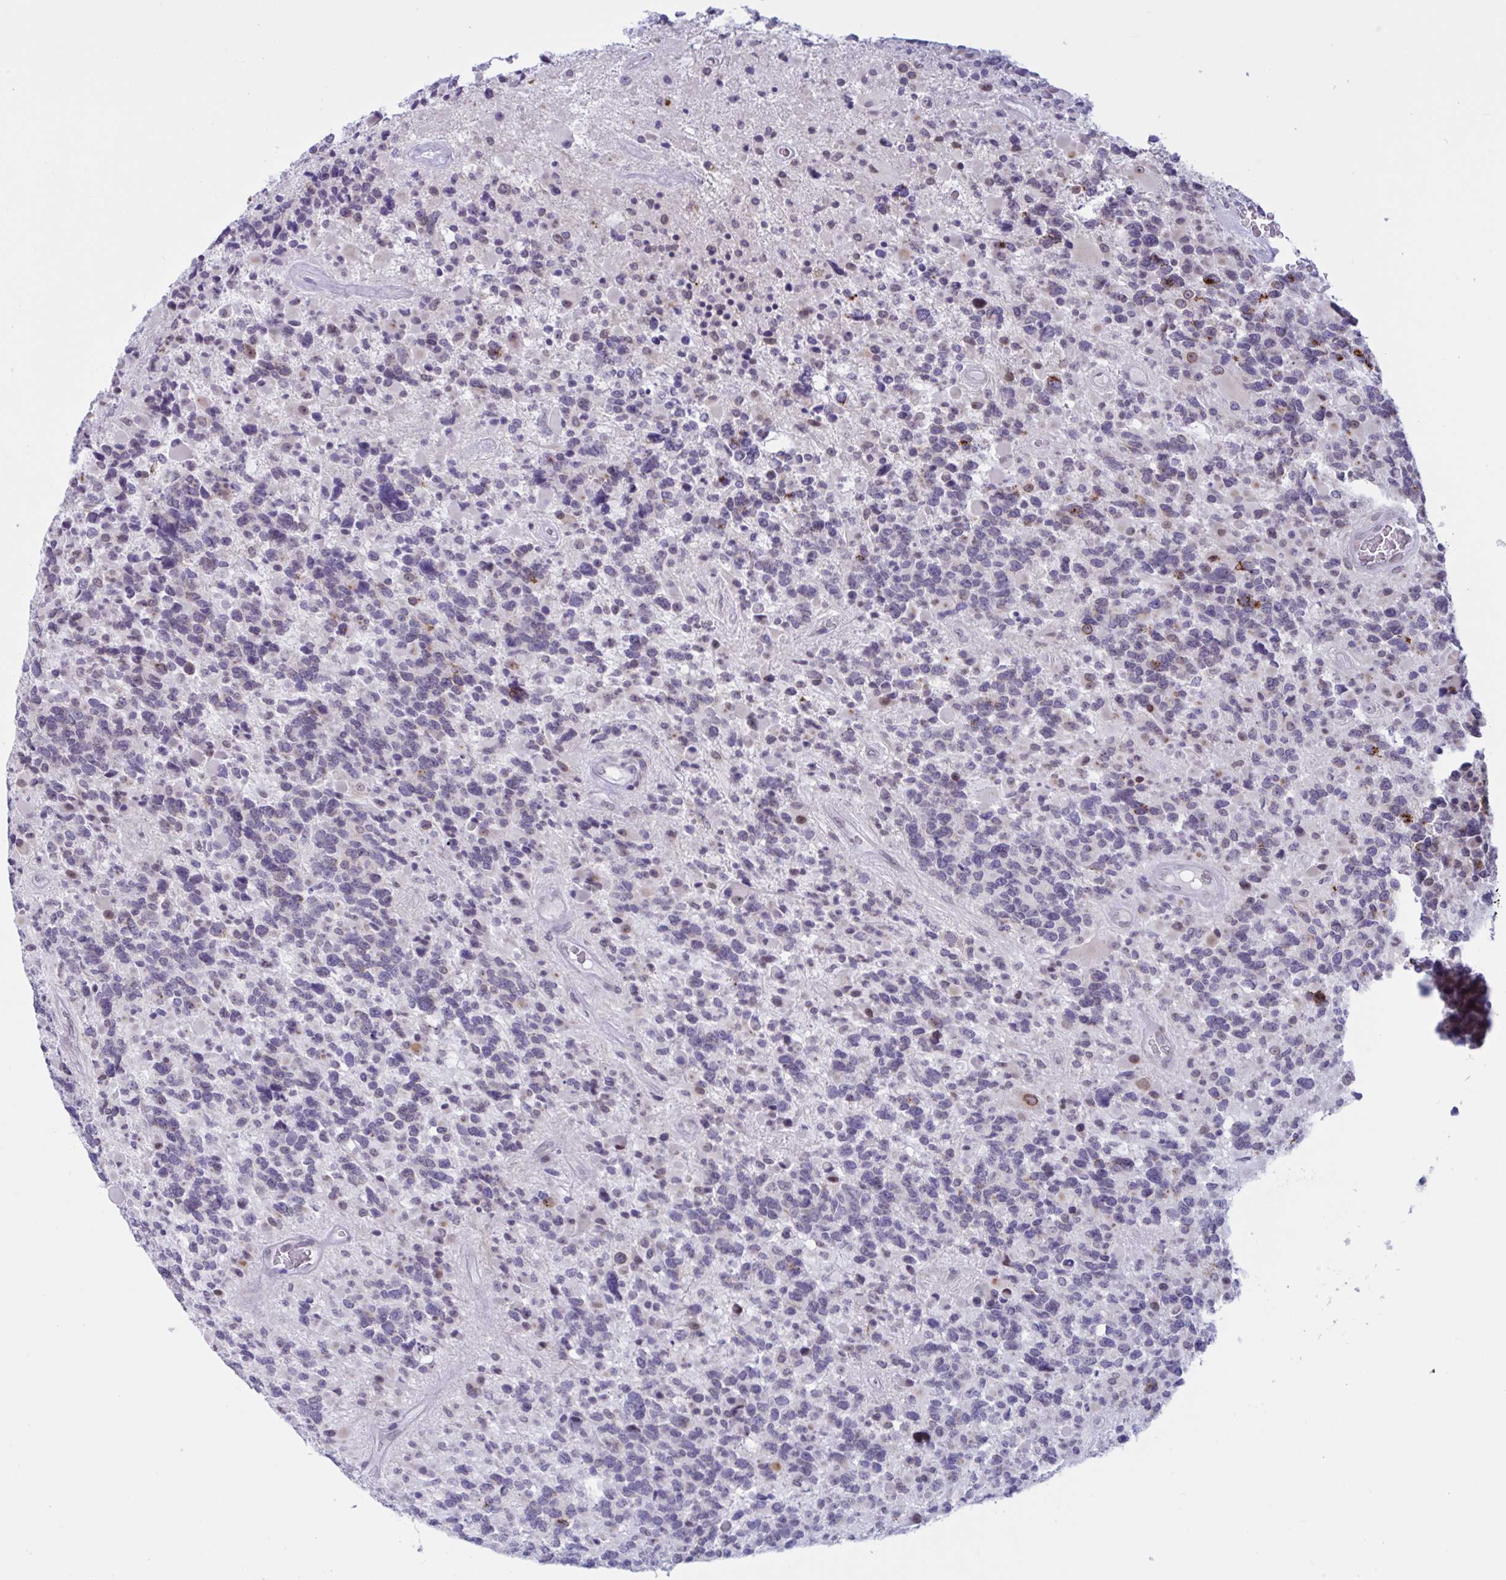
{"staining": {"intensity": "moderate", "quantity": "<25%", "location": "cytoplasmic/membranous"}, "tissue": "glioma", "cell_type": "Tumor cells", "image_type": "cancer", "snomed": [{"axis": "morphology", "description": "Glioma, malignant, High grade"}, {"axis": "topography", "description": "Brain"}], "caption": "About <25% of tumor cells in human malignant glioma (high-grade) demonstrate moderate cytoplasmic/membranous protein positivity as visualized by brown immunohistochemical staining.", "gene": "DOCK11", "patient": {"sex": "female", "age": 40}}